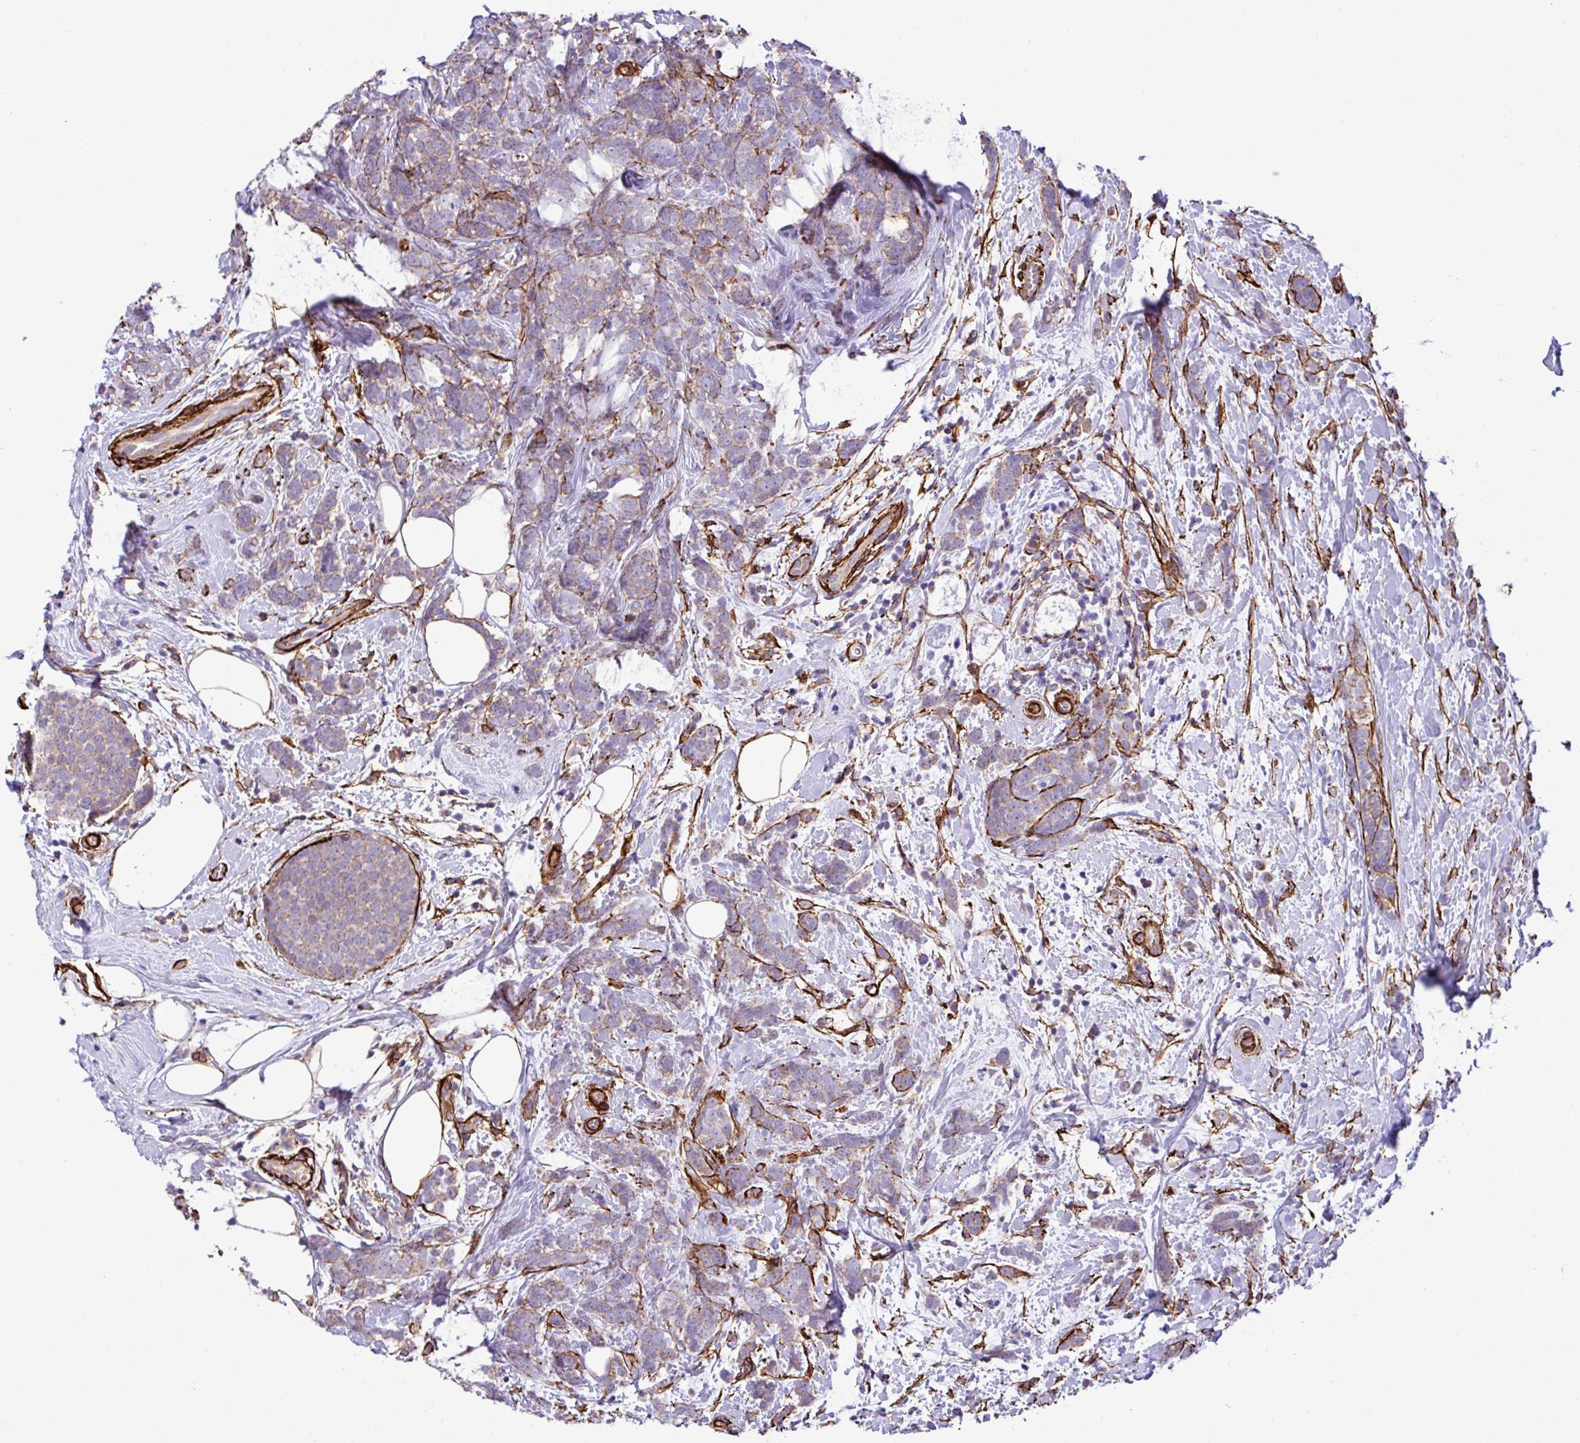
{"staining": {"intensity": "weak", "quantity": ">75%", "location": "cytoplasmic/membranous"}, "tissue": "breast cancer", "cell_type": "Tumor cells", "image_type": "cancer", "snomed": [{"axis": "morphology", "description": "Lobular carcinoma"}, {"axis": "topography", "description": "Breast"}], "caption": "This image exhibits immunohistochemistry staining of human breast cancer, with low weak cytoplasmic/membranous expression in about >75% of tumor cells.", "gene": "FAM47E", "patient": {"sex": "female", "age": 58}}